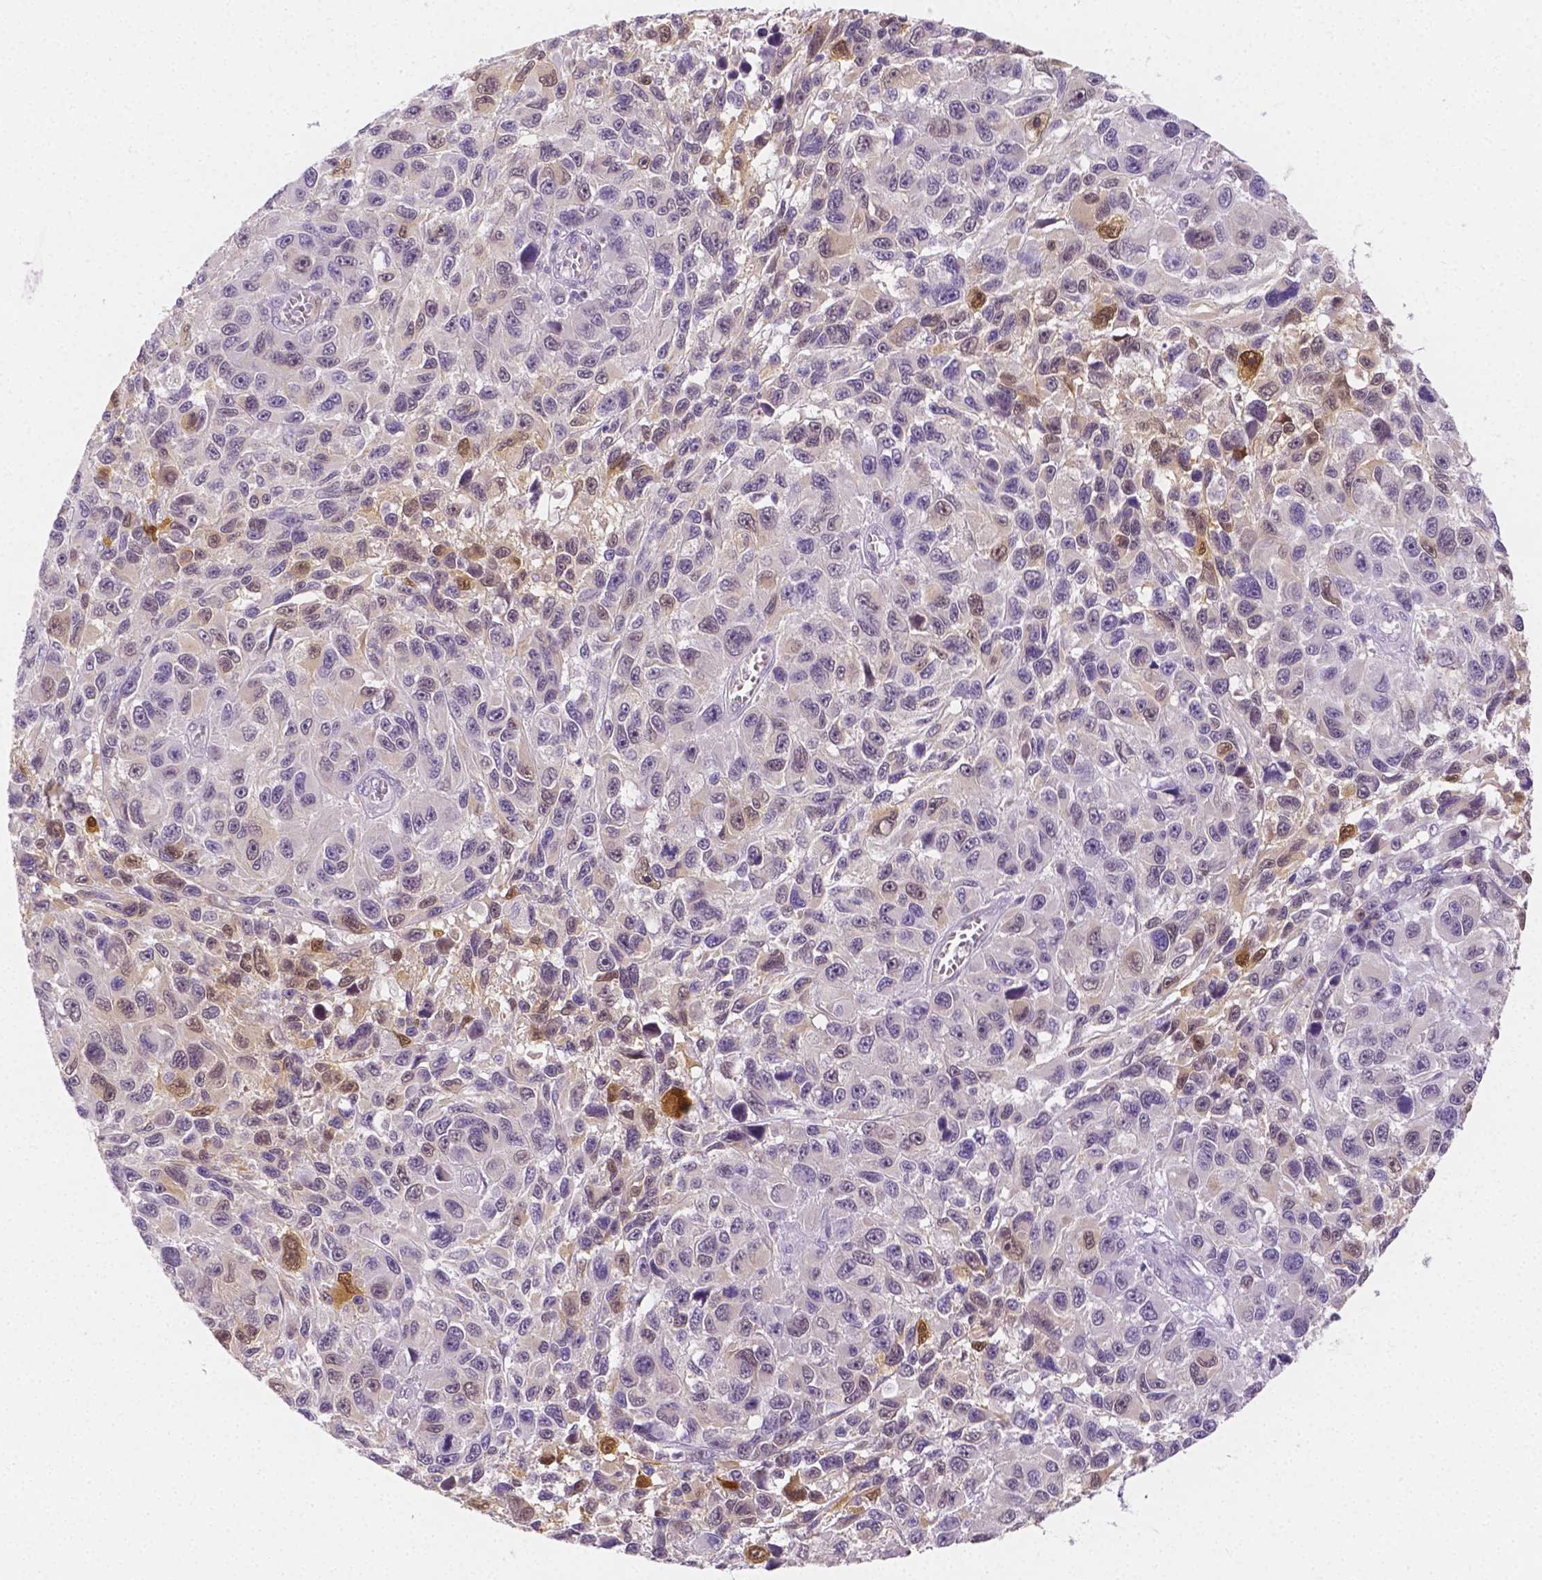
{"staining": {"intensity": "moderate", "quantity": "<25%", "location": "cytoplasmic/membranous,nuclear"}, "tissue": "melanoma", "cell_type": "Tumor cells", "image_type": "cancer", "snomed": [{"axis": "morphology", "description": "Malignant melanoma, NOS"}, {"axis": "topography", "description": "Skin"}], "caption": "Immunohistochemical staining of melanoma demonstrates low levels of moderate cytoplasmic/membranous and nuclear positivity in approximately <25% of tumor cells. (IHC, brightfield microscopy, high magnification).", "gene": "SGTB", "patient": {"sex": "male", "age": 53}}